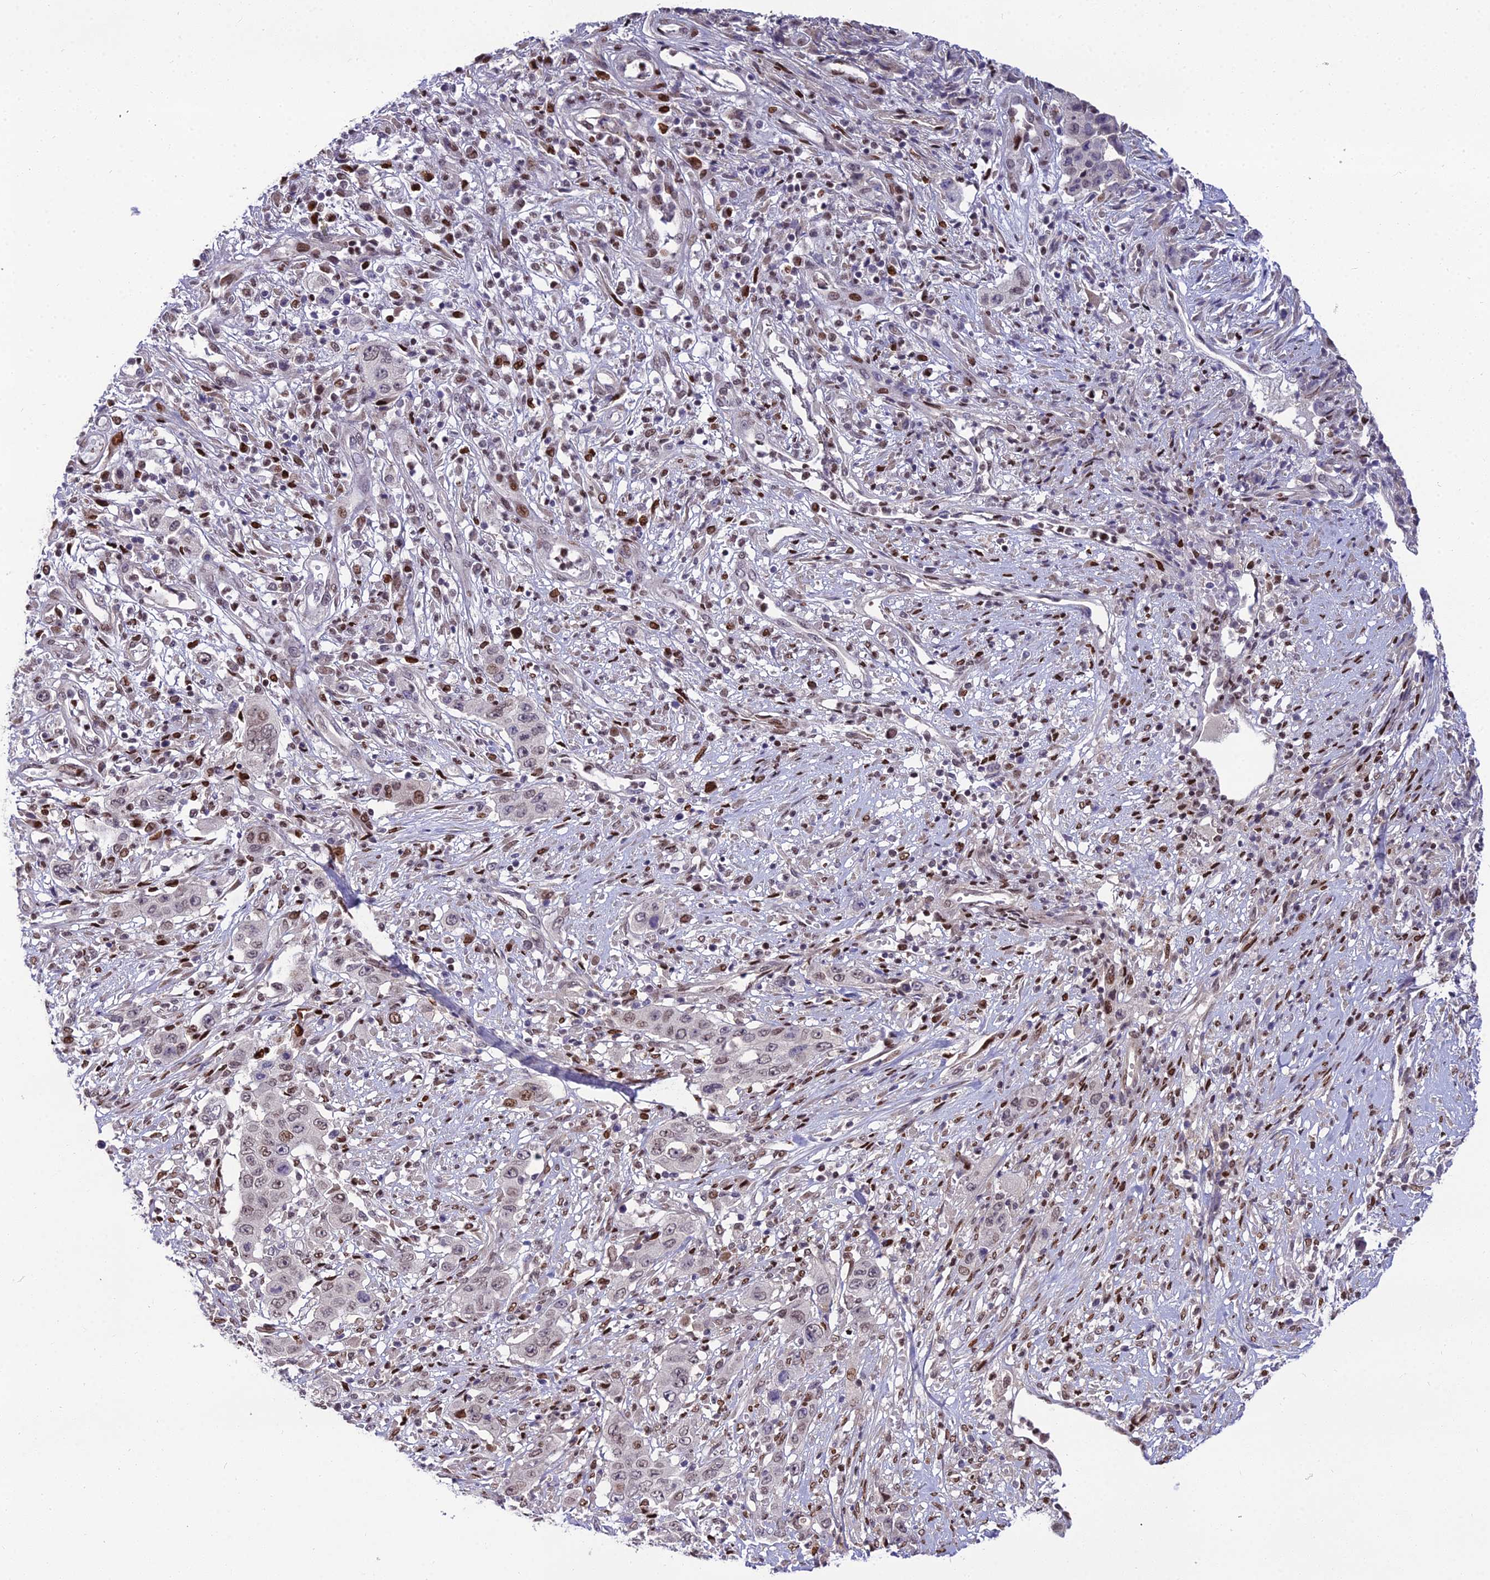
{"staining": {"intensity": "moderate", "quantity": "25%-75%", "location": "nuclear"}, "tissue": "stomach cancer", "cell_type": "Tumor cells", "image_type": "cancer", "snomed": [{"axis": "morphology", "description": "Adenocarcinoma, NOS"}, {"axis": "topography", "description": "Stomach, upper"}], "caption": "IHC (DAB (3,3'-diaminobenzidine)) staining of stomach cancer exhibits moderate nuclear protein positivity in approximately 25%-75% of tumor cells. The staining is performed using DAB (3,3'-diaminobenzidine) brown chromogen to label protein expression. The nuclei are counter-stained blue using hematoxylin.", "gene": "ZNF707", "patient": {"sex": "male", "age": 62}}